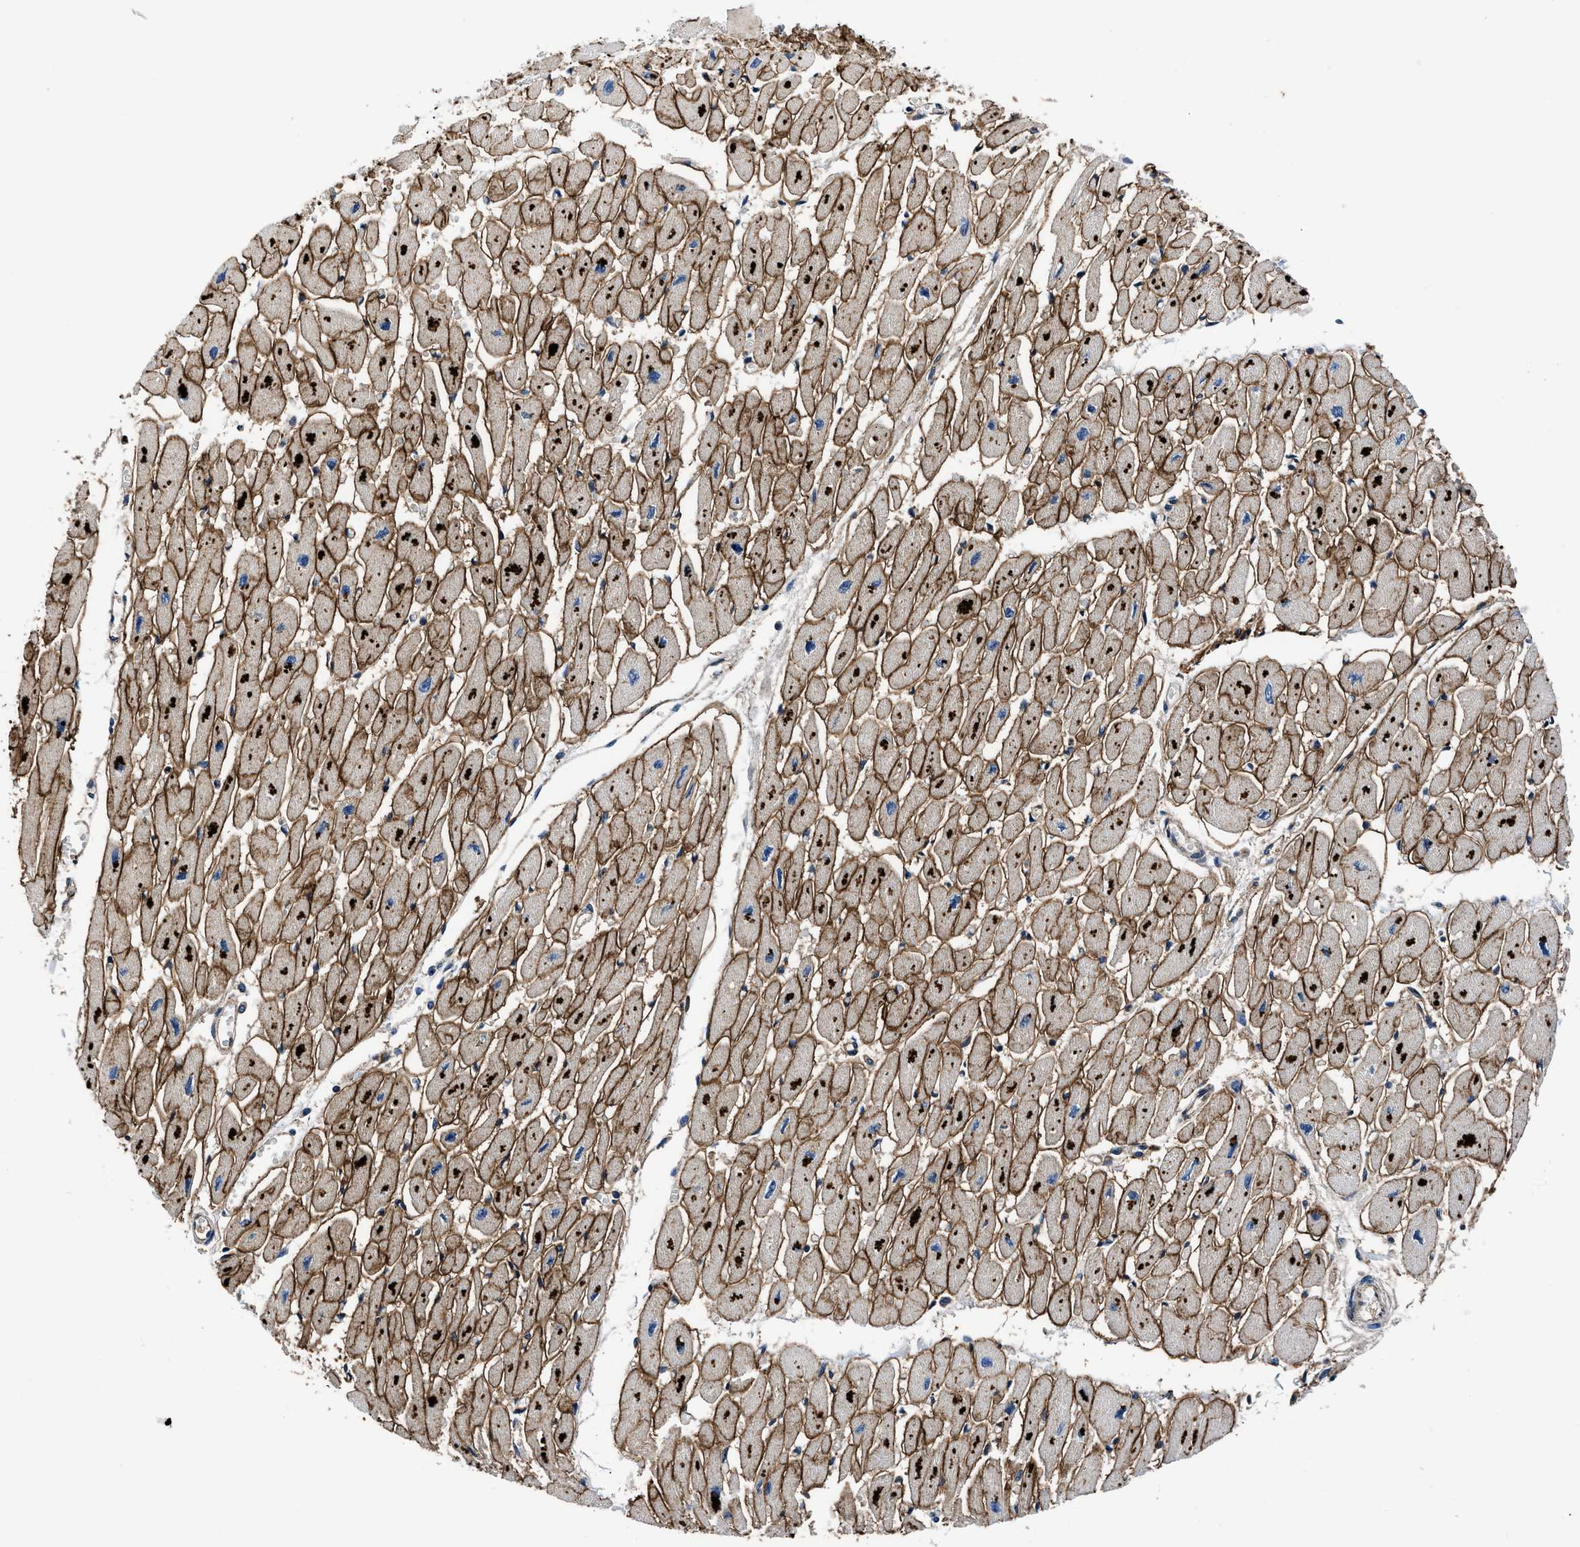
{"staining": {"intensity": "strong", "quantity": ">75%", "location": "cytoplasmic/membranous"}, "tissue": "heart muscle", "cell_type": "Cardiomyocytes", "image_type": "normal", "snomed": [{"axis": "morphology", "description": "Normal tissue, NOS"}, {"axis": "topography", "description": "Heart"}], "caption": "Immunohistochemical staining of normal heart muscle reveals high levels of strong cytoplasmic/membranous positivity in about >75% of cardiomyocytes. The protein of interest is stained brown, and the nuclei are stained in blue (DAB IHC with brightfield microscopy, high magnification).", "gene": "DAG1", "patient": {"sex": "female", "age": 54}}